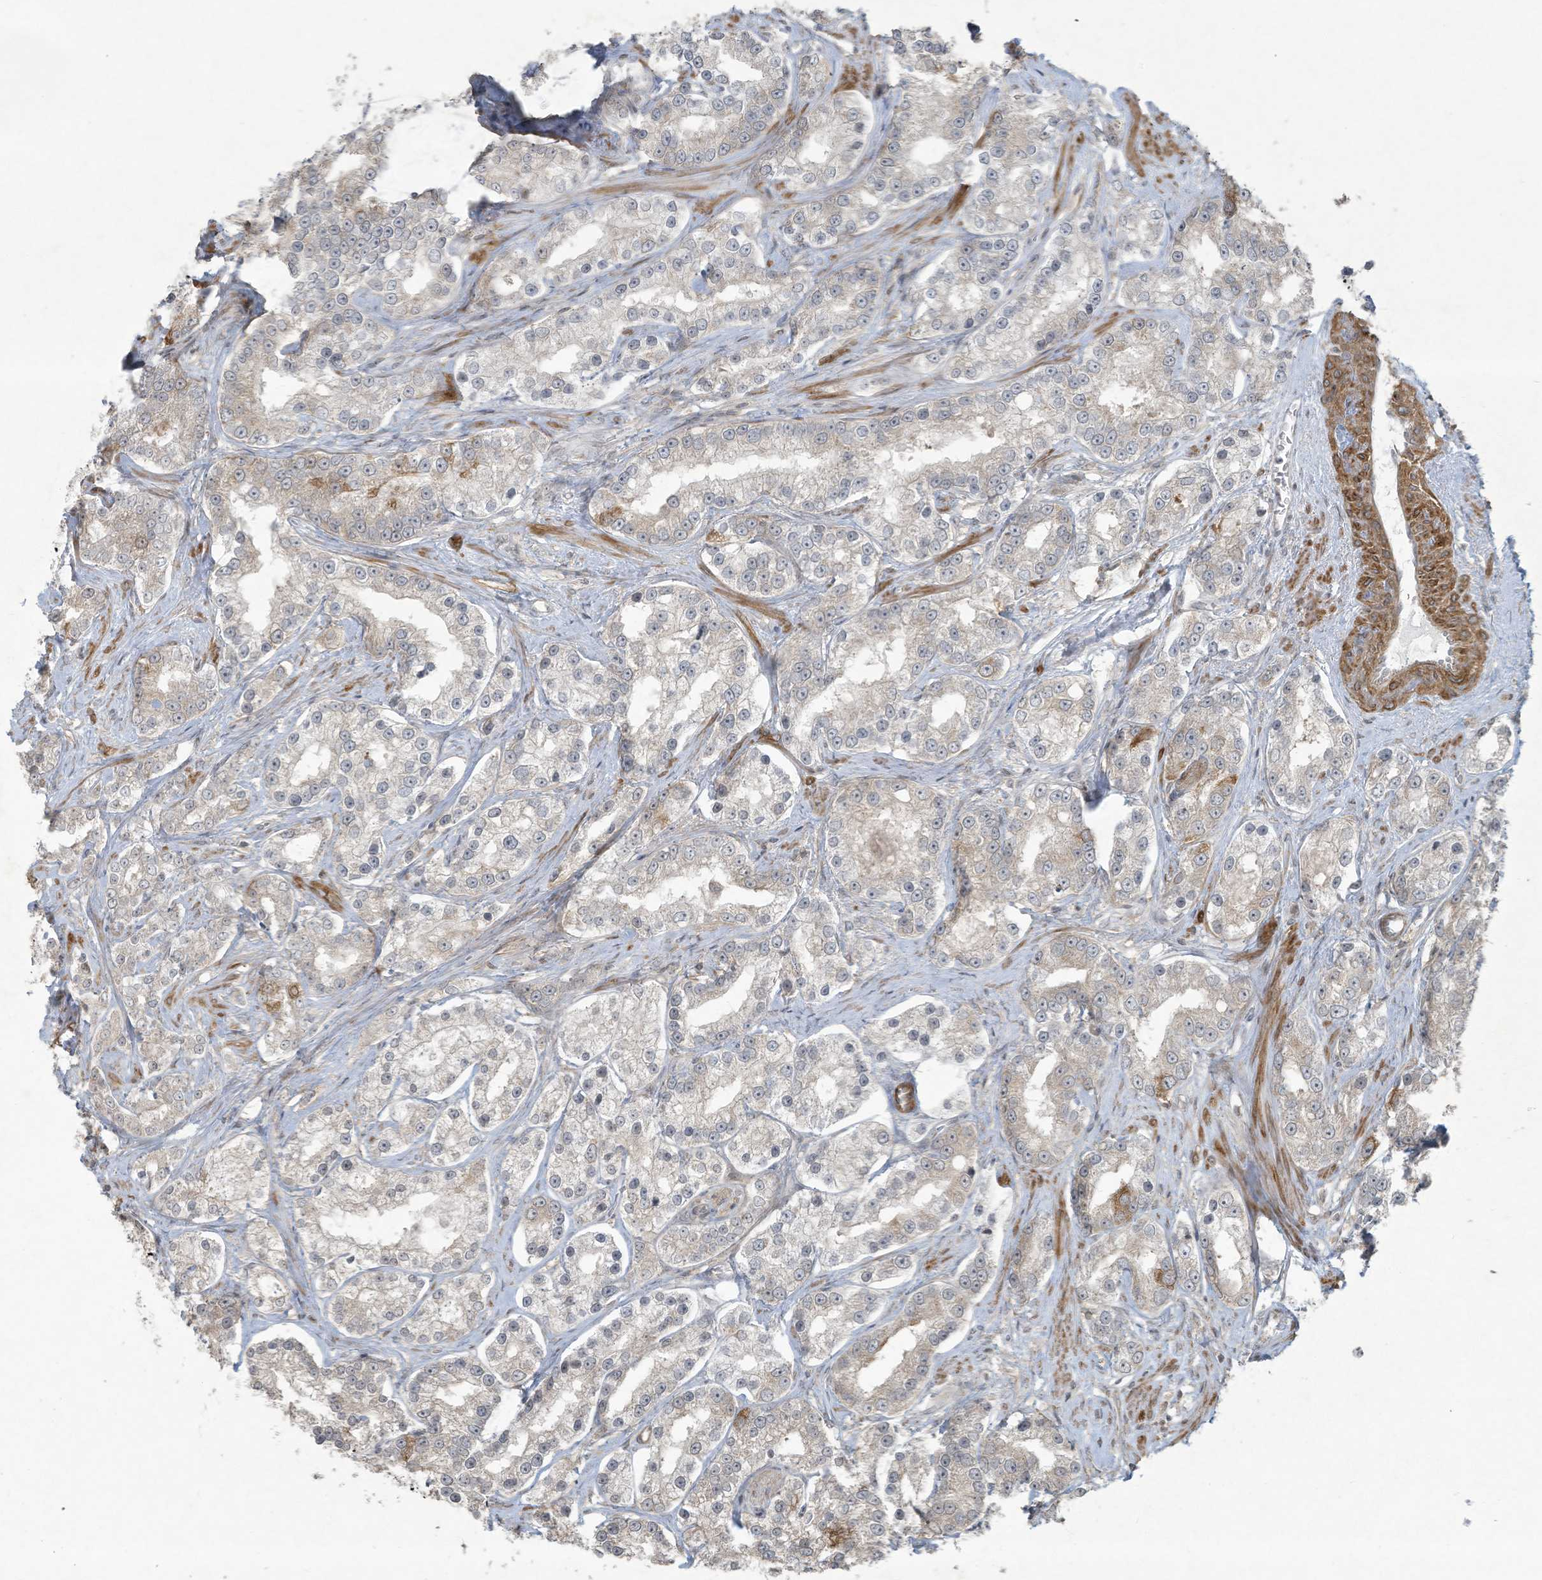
{"staining": {"intensity": "negative", "quantity": "none", "location": "none"}, "tissue": "prostate cancer", "cell_type": "Tumor cells", "image_type": "cancer", "snomed": [{"axis": "morphology", "description": "Normal tissue, NOS"}, {"axis": "morphology", "description": "Adenocarcinoma, High grade"}, {"axis": "topography", "description": "Prostate"}], "caption": "An immunohistochemistry micrograph of high-grade adenocarcinoma (prostate) is shown. There is no staining in tumor cells of high-grade adenocarcinoma (prostate).", "gene": "ZNF263", "patient": {"sex": "male", "age": 83}}